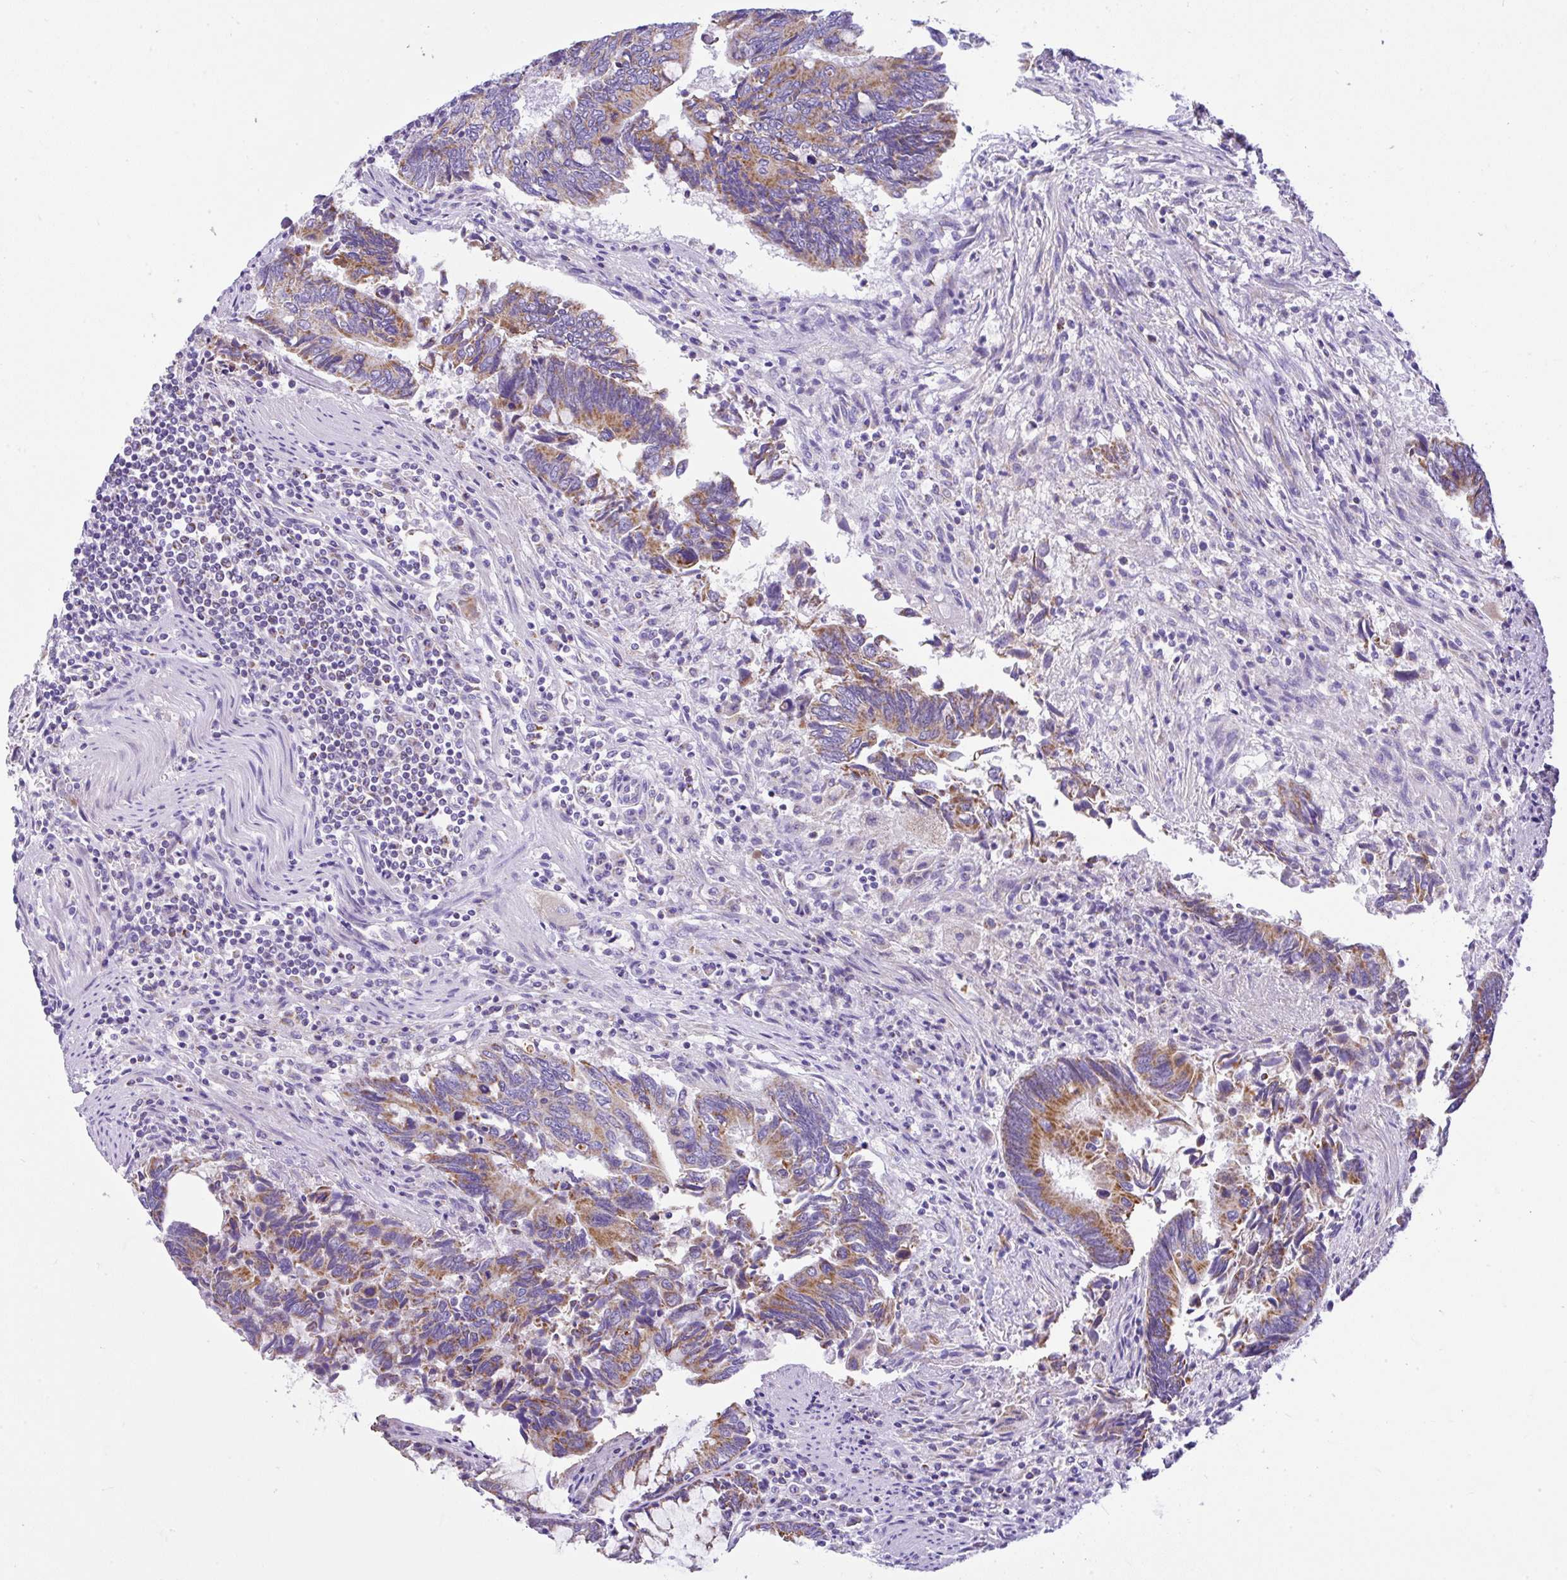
{"staining": {"intensity": "moderate", "quantity": ">75%", "location": "cytoplasmic/membranous"}, "tissue": "colorectal cancer", "cell_type": "Tumor cells", "image_type": "cancer", "snomed": [{"axis": "morphology", "description": "Adenocarcinoma, NOS"}, {"axis": "topography", "description": "Colon"}], "caption": "Tumor cells demonstrate medium levels of moderate cytoplasmic/membranous staining in about >75% of cells in adenocarcinoma (colorectal).", "gene": "SLC13A1", "patient": {"sex": "male", "age": 87}}